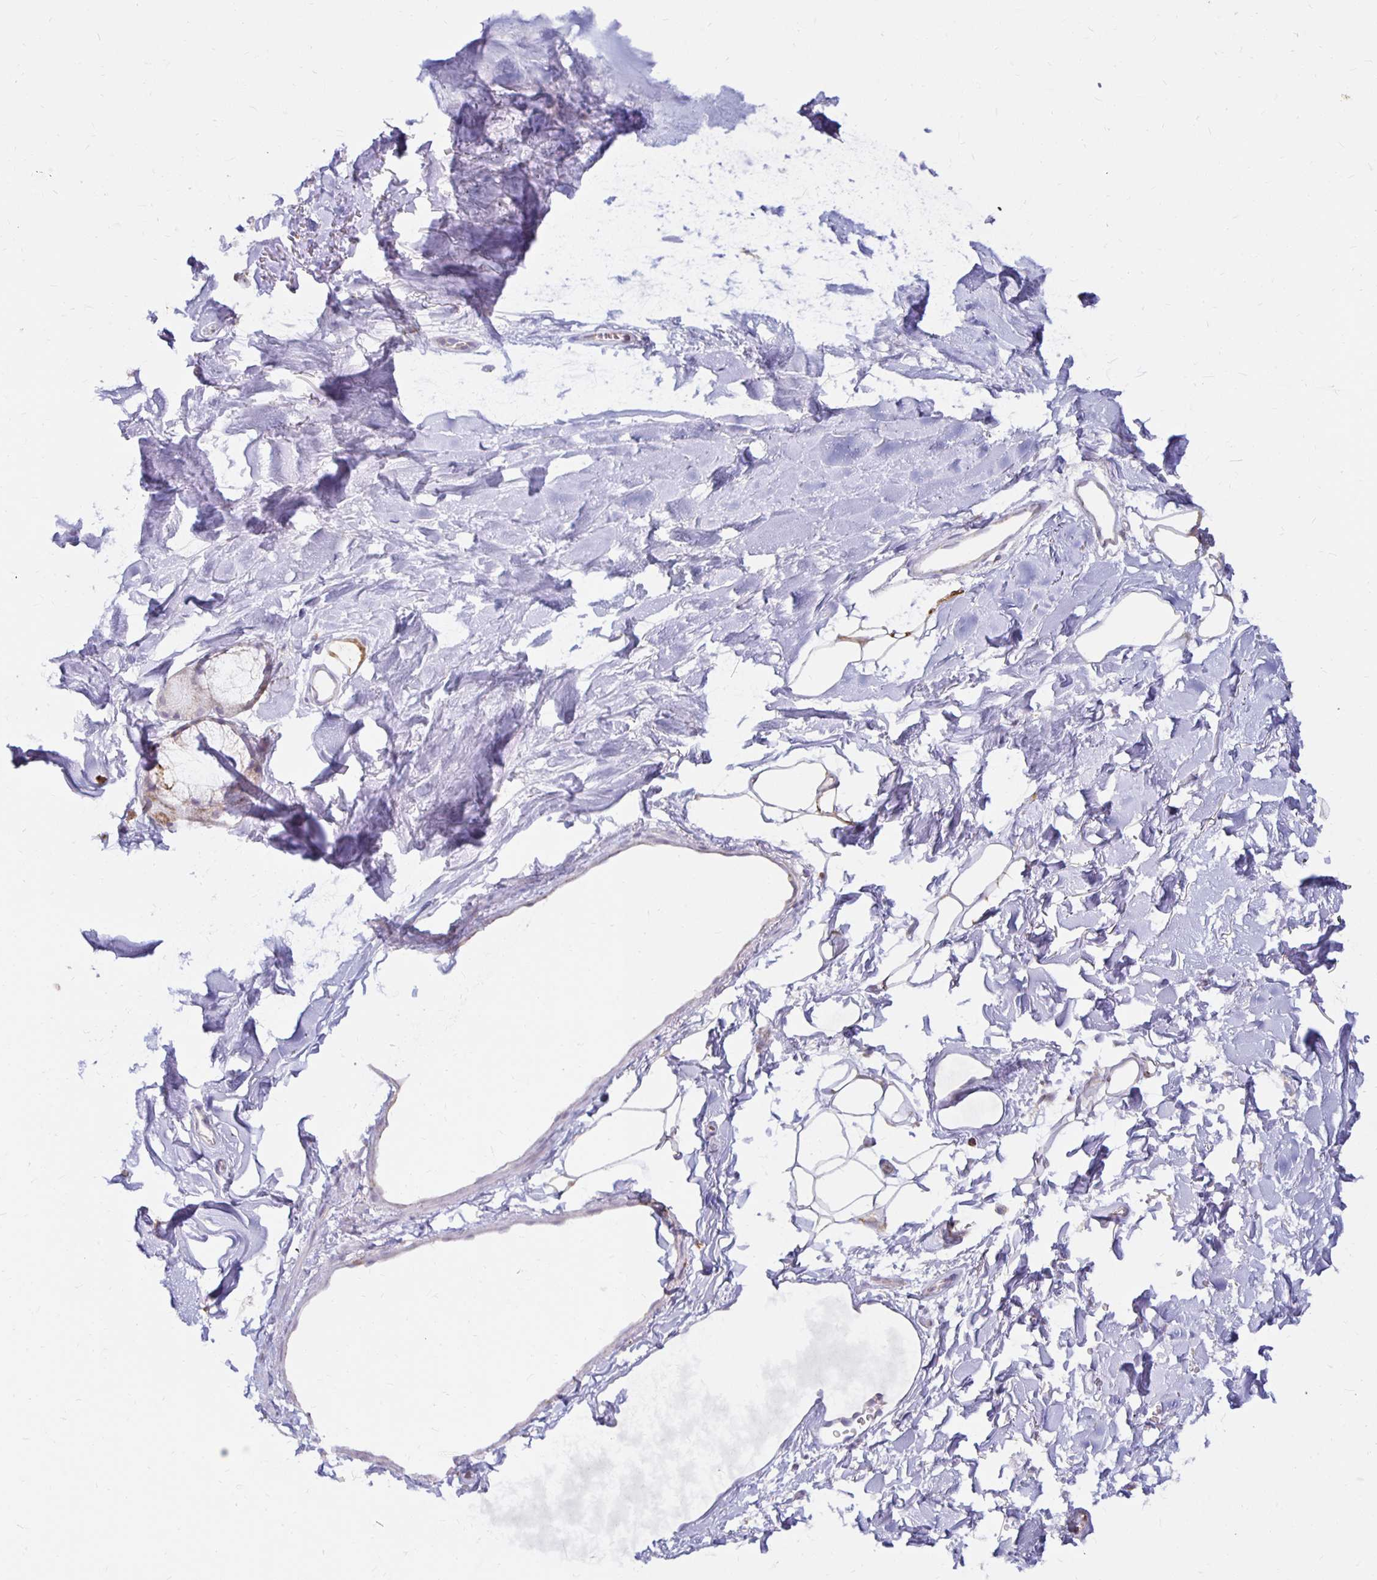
{"staining": {"intensity": "moderate", "quantity": "<25%", "location": "cytoplasmic/membranous"}, "tissue": "adipose tissue", "cell_type": "Adipocytes", "image_type": "normal", "snomed": [{"axis": "morphology", "description": "Normal tissue, NOS"}, {"axis": "topography", "description": "Cartilage tissue"}, {"axis": "topography", "description": "Bronchus"}], "caption": "Immunohistochemistry micrograph of unremarkable adipose tissue: human adipose tissue stained using immunohistochemistry demonstrates low levels of moderate protein expression localized specifically in the cytoplasmic/membranous of adipocytes, appearing as a cytoplasmic/membranous brown color.", "gene": "IER3", "patient": {"sex": "female", "age": 79}}